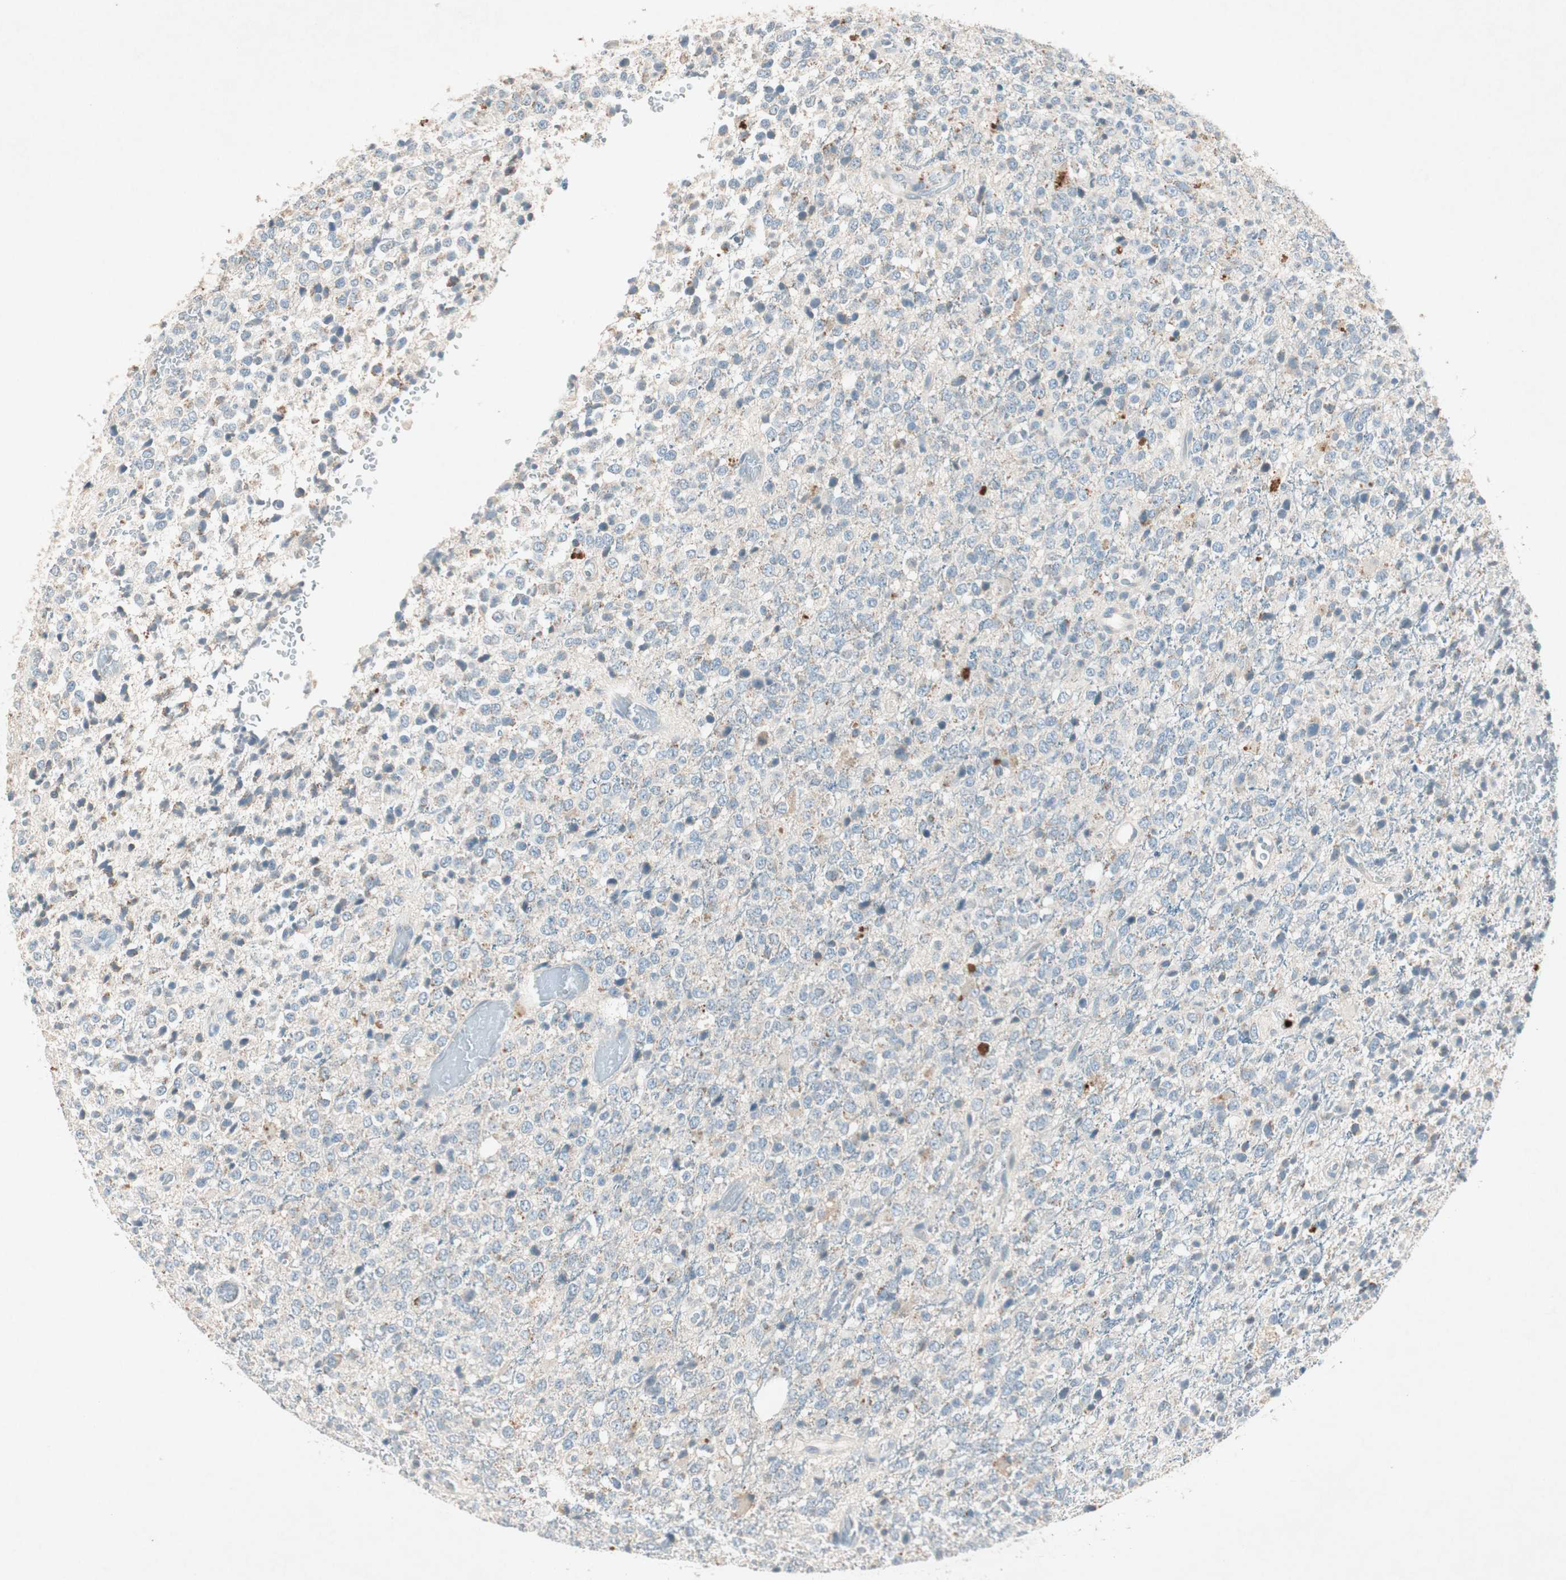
{"staining": {"intensity": "weak", "quantity": "<25%", "location": "cytoplasmic/membranous"}, "tissue": "glioma", "cell_type": "Tumor cells", "image_type": "cancer", "snomed": [{"axis": "morphology", "description": "Glioma, malignant, High grade"}, {"axis": "topography", "description": "pancreas cauda"}], "caption": "Micrograph shows no significant protein staining in tumor cells of glioma. (DAB immunohistochemistry (IHC) visualized using brightfield microscopy, high magnification).", "gene": "NKAIN1", "patient": {"sex": "male", "age": 60}}